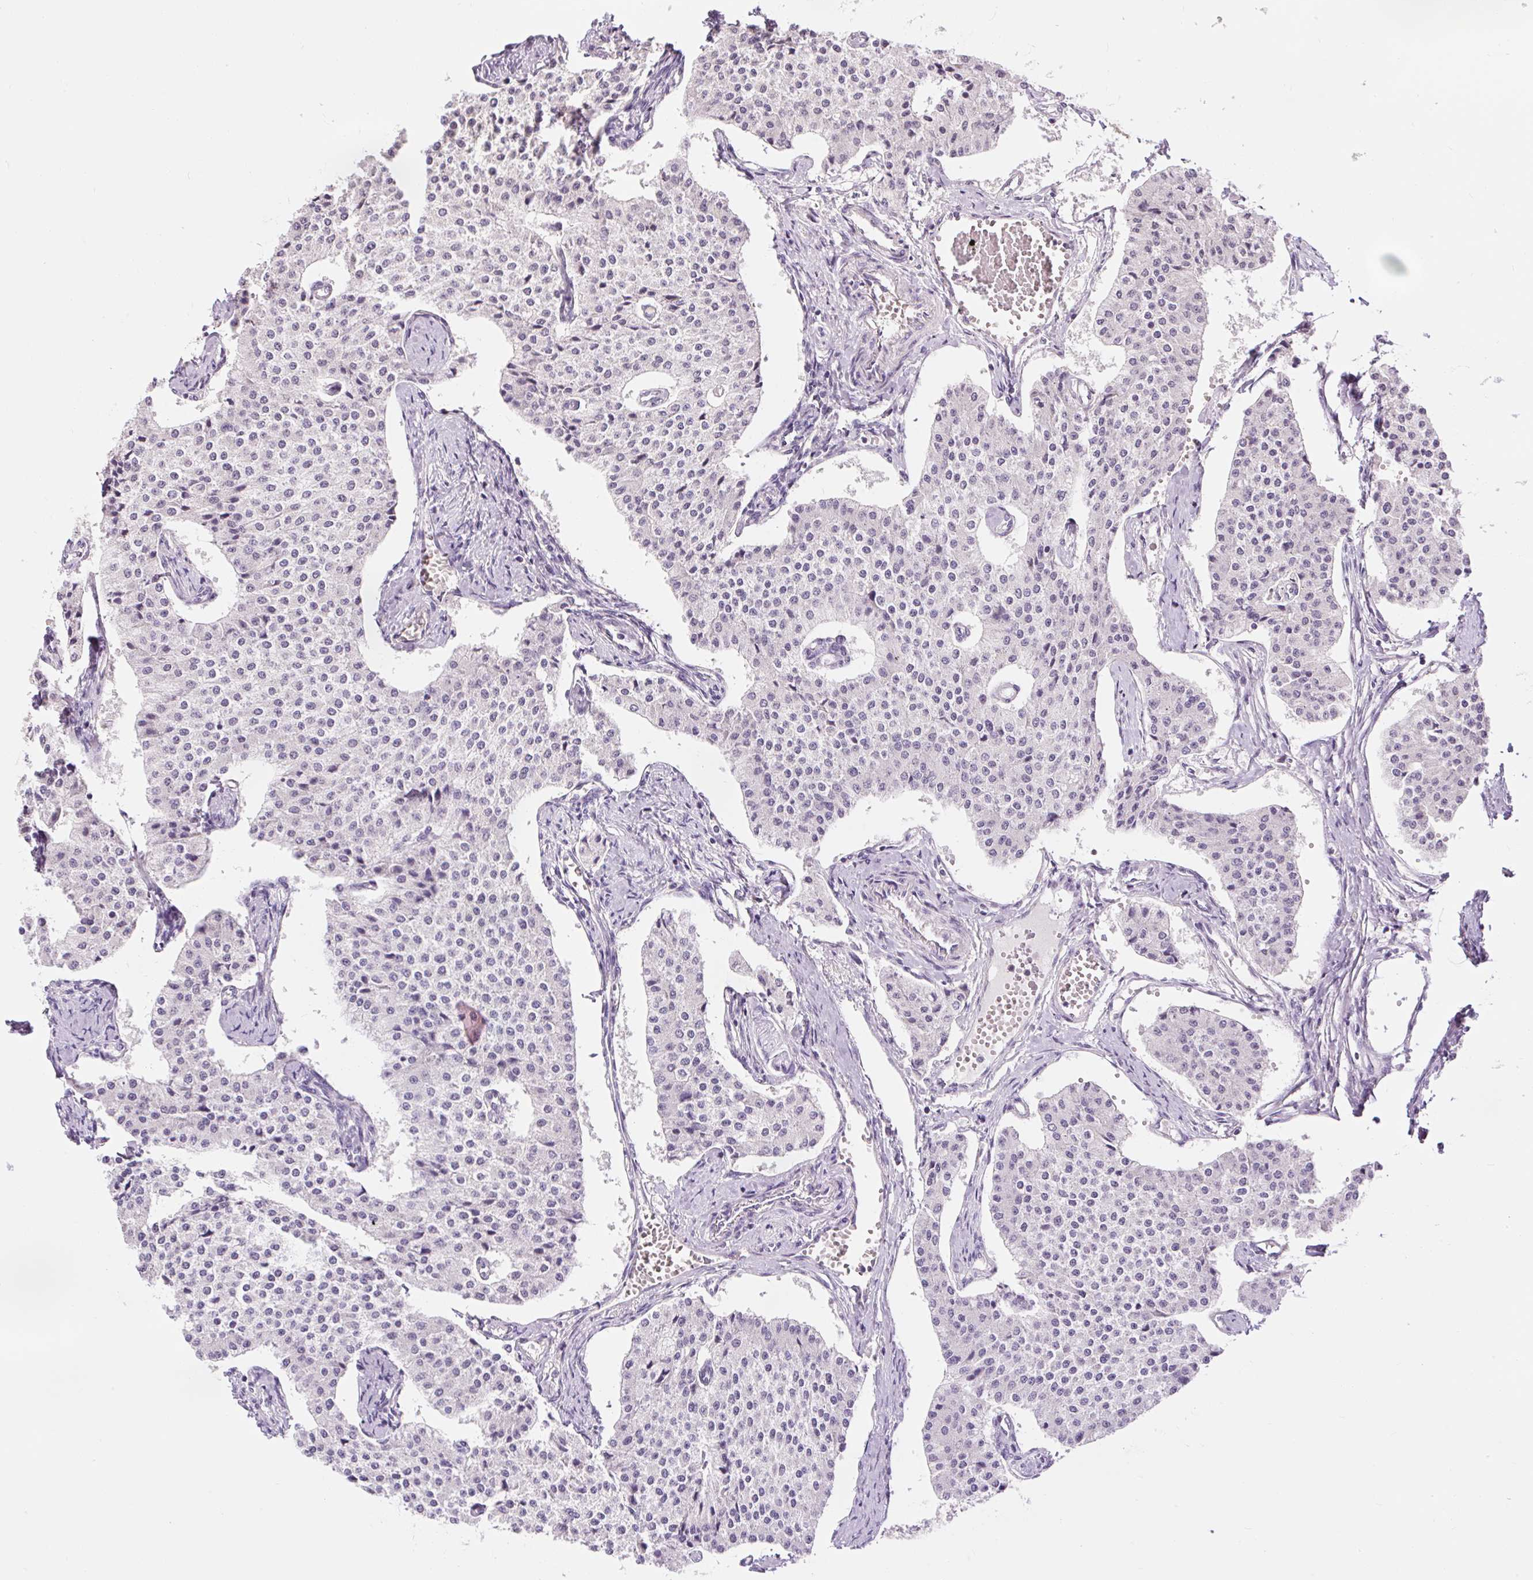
{"staining": {"intensity": "weak", "quantity": "25%-75%", "location": "nuclear"}, "tissue": "carcinoid", "cell_type": "Tumor cells", "image_type": "cancer", "snomed": [{"axis": "morphology", "description": "Carcinoid, malignant, NOS"}, {"axis": "topography", "description": "Colon"}], "caption": "Immunohistochemistry (IHC) staining of carcinoid, which shows low levels of weak nuclear positivity in approximately 25%-75% of tumor cells indicating weak nuclear protein expression. The staining was performed using DAB (3,3'-diaminobenzidine) (brown) for protein detection and nuclei were counterstained in hematoxylin (blue).", "gene": "RACGAP1", "patient": {"sex": "female", "age": 52}}